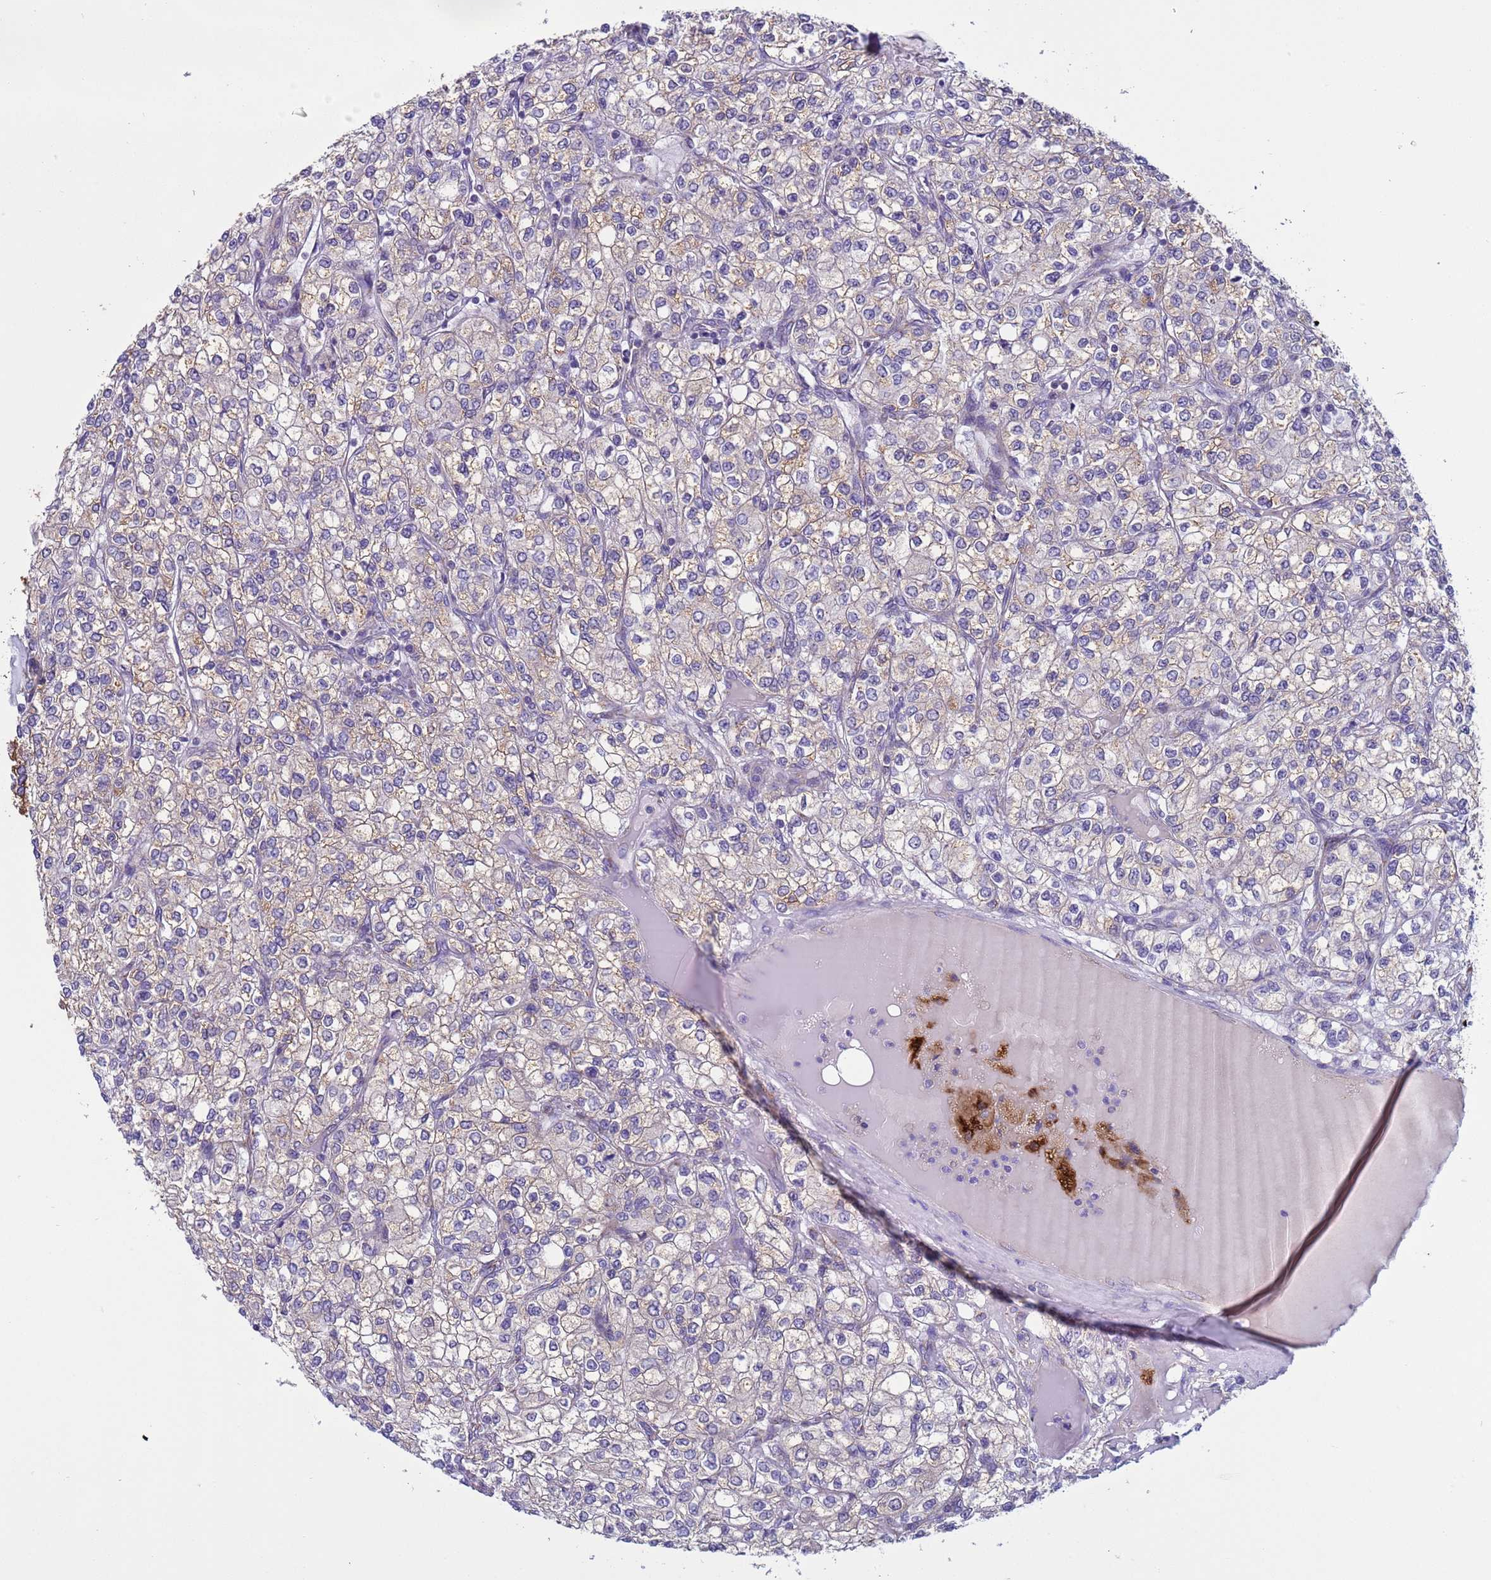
{"staining": {"intensity": "weak", "quantity": "25%-75%", "location": "cytoplasmic/membranous"}, "tissue": "renal cancer", "cell_type": "Tumor cells", "image_type": "cancer", "snomed": [{"axis": "morphology", "description": "Adenocarcinoma, NOS"}, {"axis": "topography", "description": "Kidney"}], "caption": "Protein expression analysis of human adenocarcinoma (renal) reveals weak cytoplasmic/membranous staining in about 25%-75% of tumor cells.", "gene": "NCALD", "patient": {"sex": "male", "age": 80}}